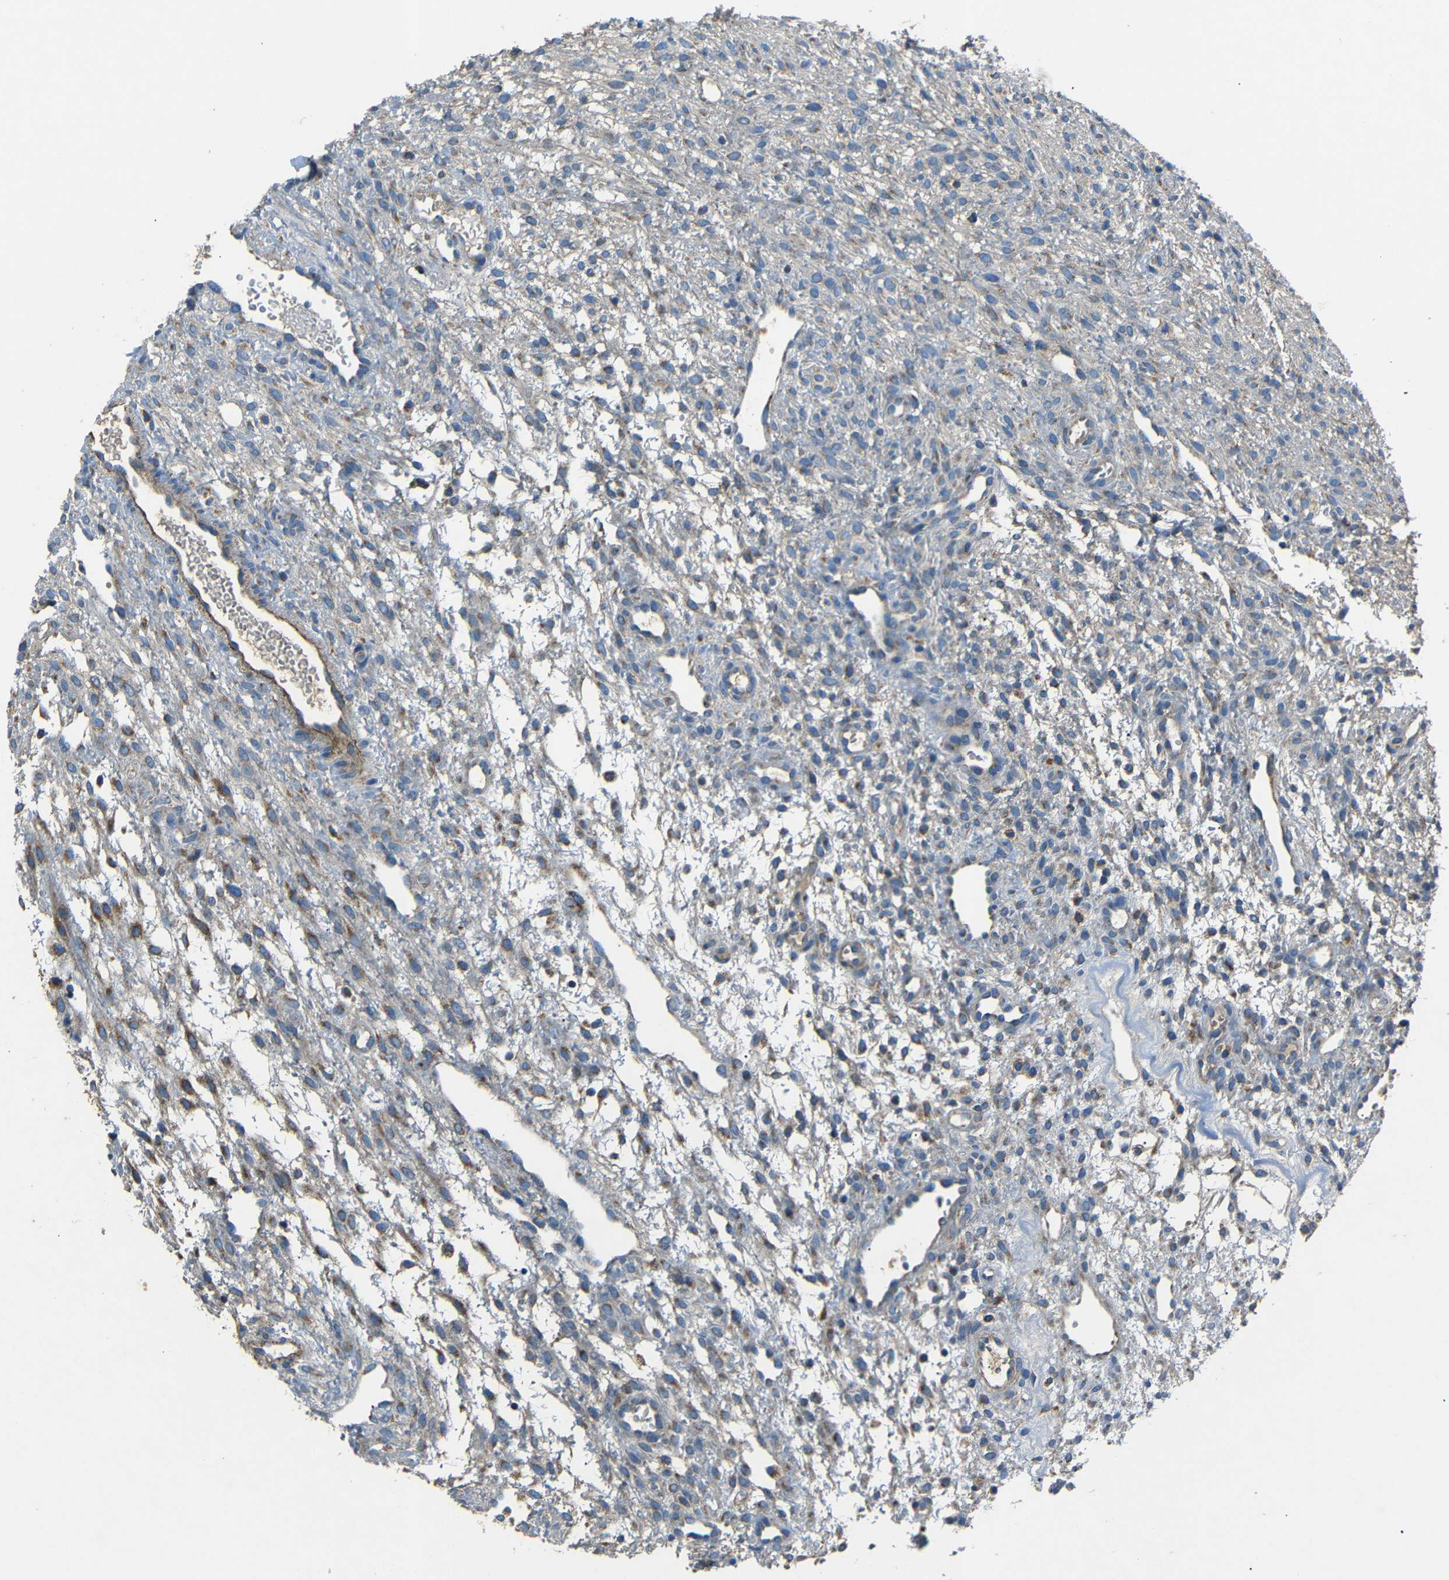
{"staining": {"intensity": "moderate", "quantity": ">75%", "location": "cytoplasmic/membranous"}, "tissue": "ovary", "cell_type": "Follicle cells", "image_type": "normal", "snomed": [{"axis": "morphology", "description": "Normal tissue, NOS"}, {"axis": "morphology", "description": "Cyst, NOS"}, {"axis": "topography", "description": "Ovary"}], "caption": "The image demonstrates a brown stain indicating the presence of a protein in the cytoplasmic/membranous of follicle cells in ovary.", "gene": "NETO2", "patient": {"sex": "female", "age": 18}}